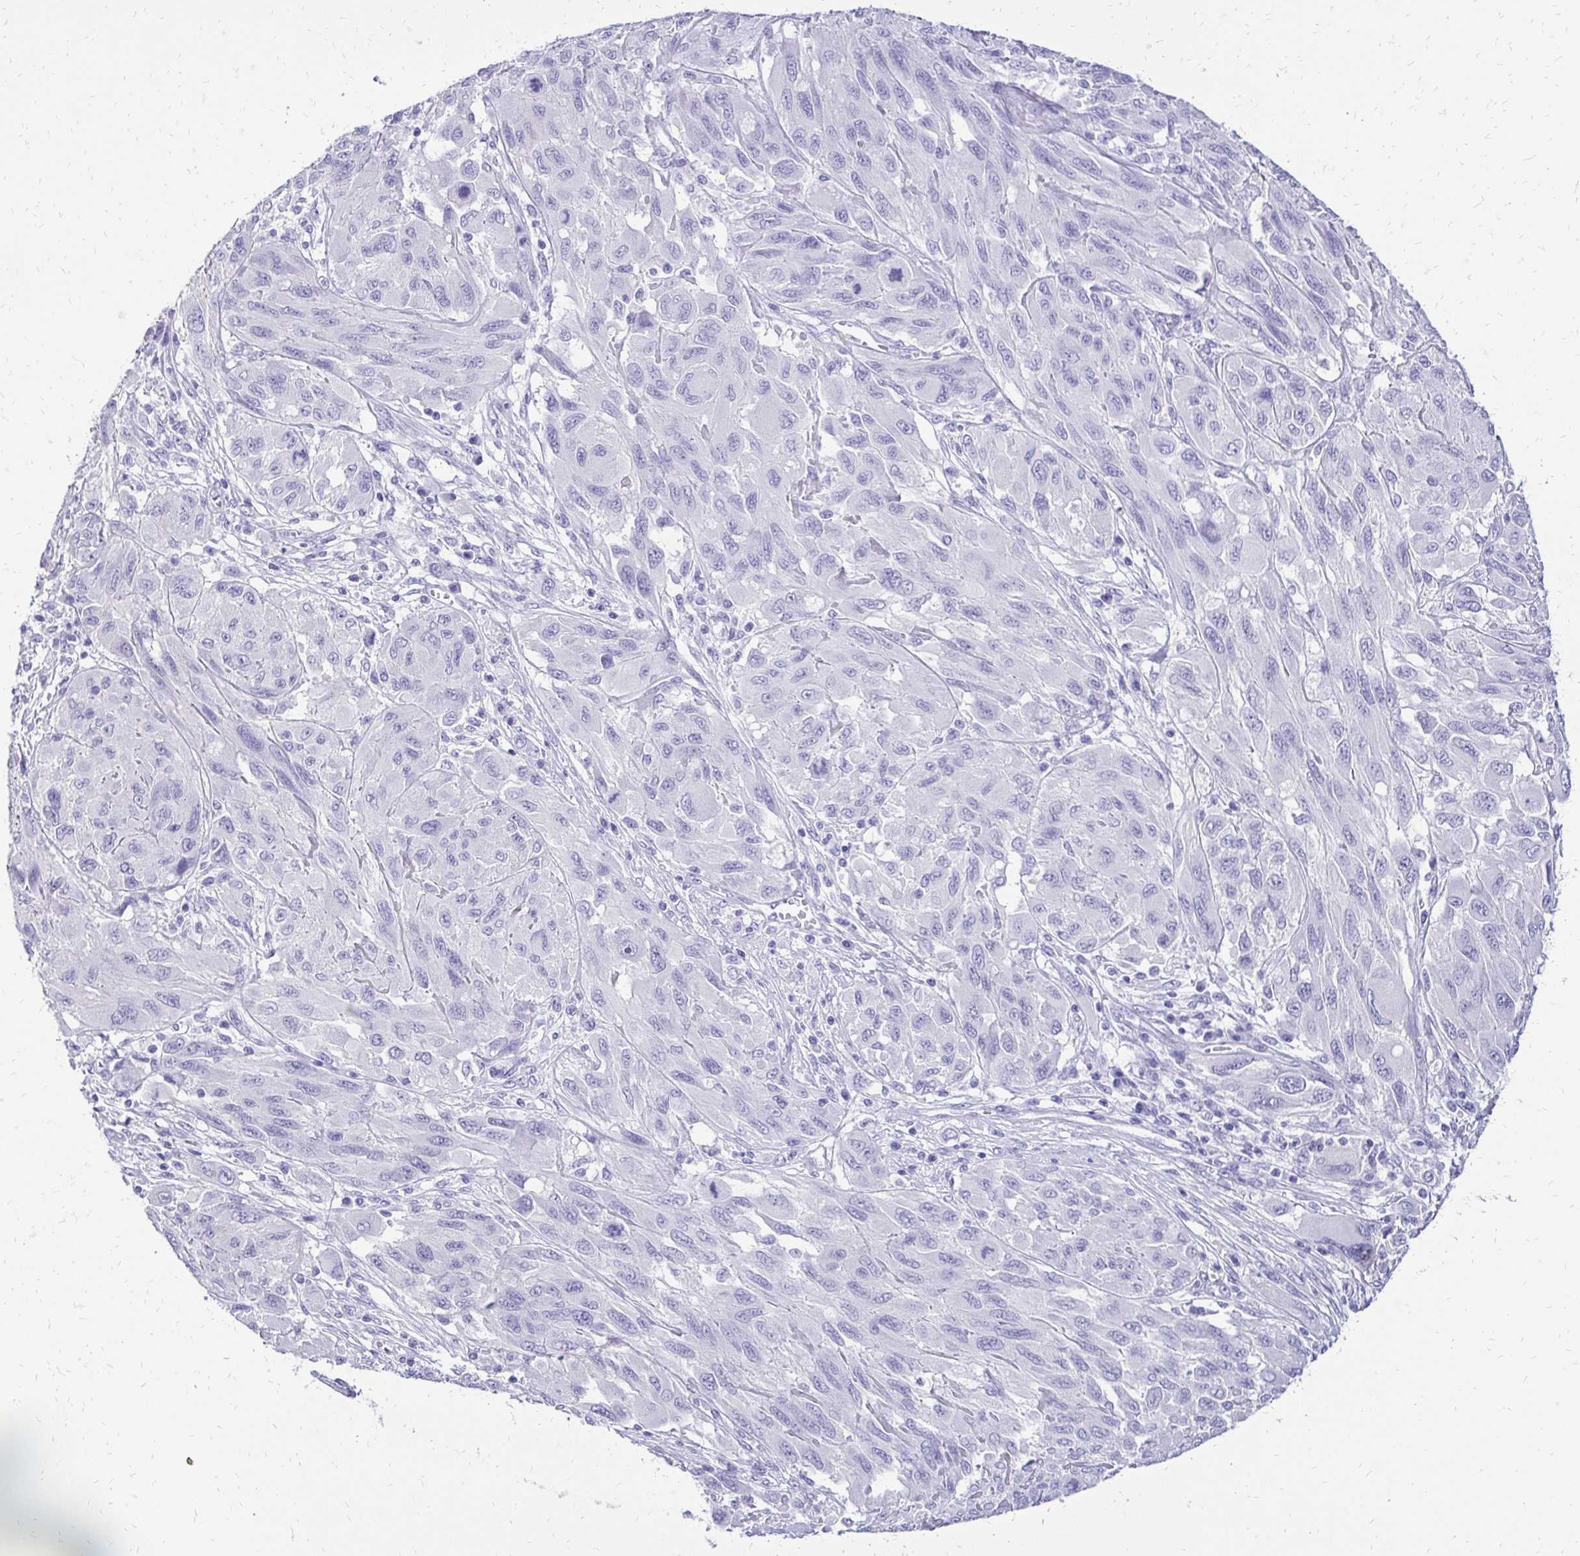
{"staining": {"intensity": "negative", "quantity": "none", "location": "none"}, "tissue": "melanoma", "cell_type": "Tumor cells", "image_type": "cancer", "snomed": [{"axis": "morphology", "description": "Malignant melanoma, NOS"}, {"axis": "topography", "description": "Skin"}], "caption": "Tumor cells are negative for brown protein staining in melanoma.", "gene": "SLC32A1", "patient": {"sex": "female", "age": 91}}